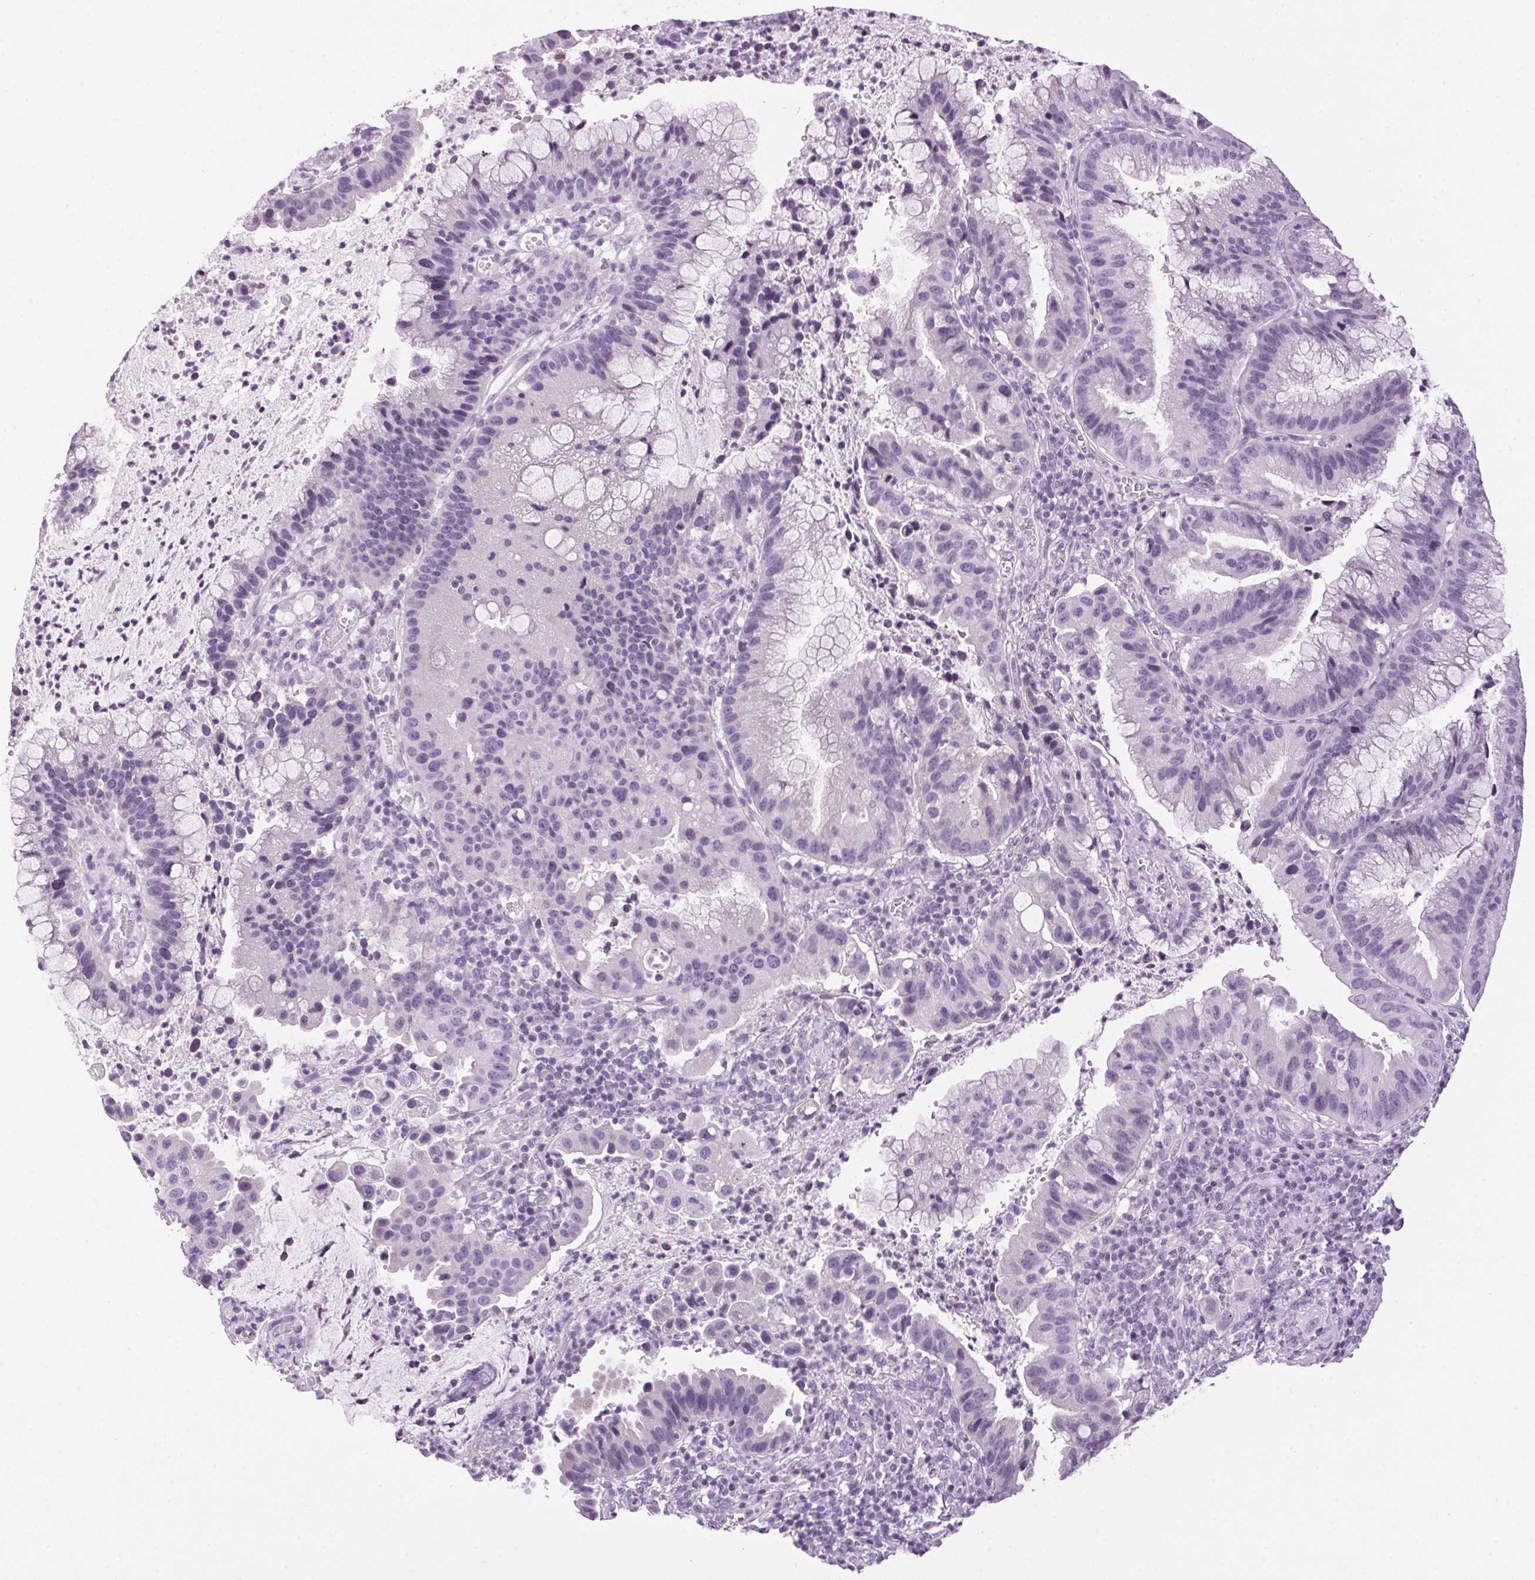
{"staining": {"intensity": "negative", "quantity": "none", "location": "none"}, "tissue": "cervical cancer", "cell_type": "Tumor cells", "image_type": "cancer", "snomed": [{"axis": "morphology", "description": "Adenocarcinoma, NOS"}, {"axis": "topography", "description": "Cervix"}], "caption": "A high-resolution micrograph shows immunohistochemistry staining of cervical adenocarcinoma, which demonstrates no significant positivity in tumor cells.", "gene": "TMEM88B", "patient": {"sex": "female", "age": 34}}